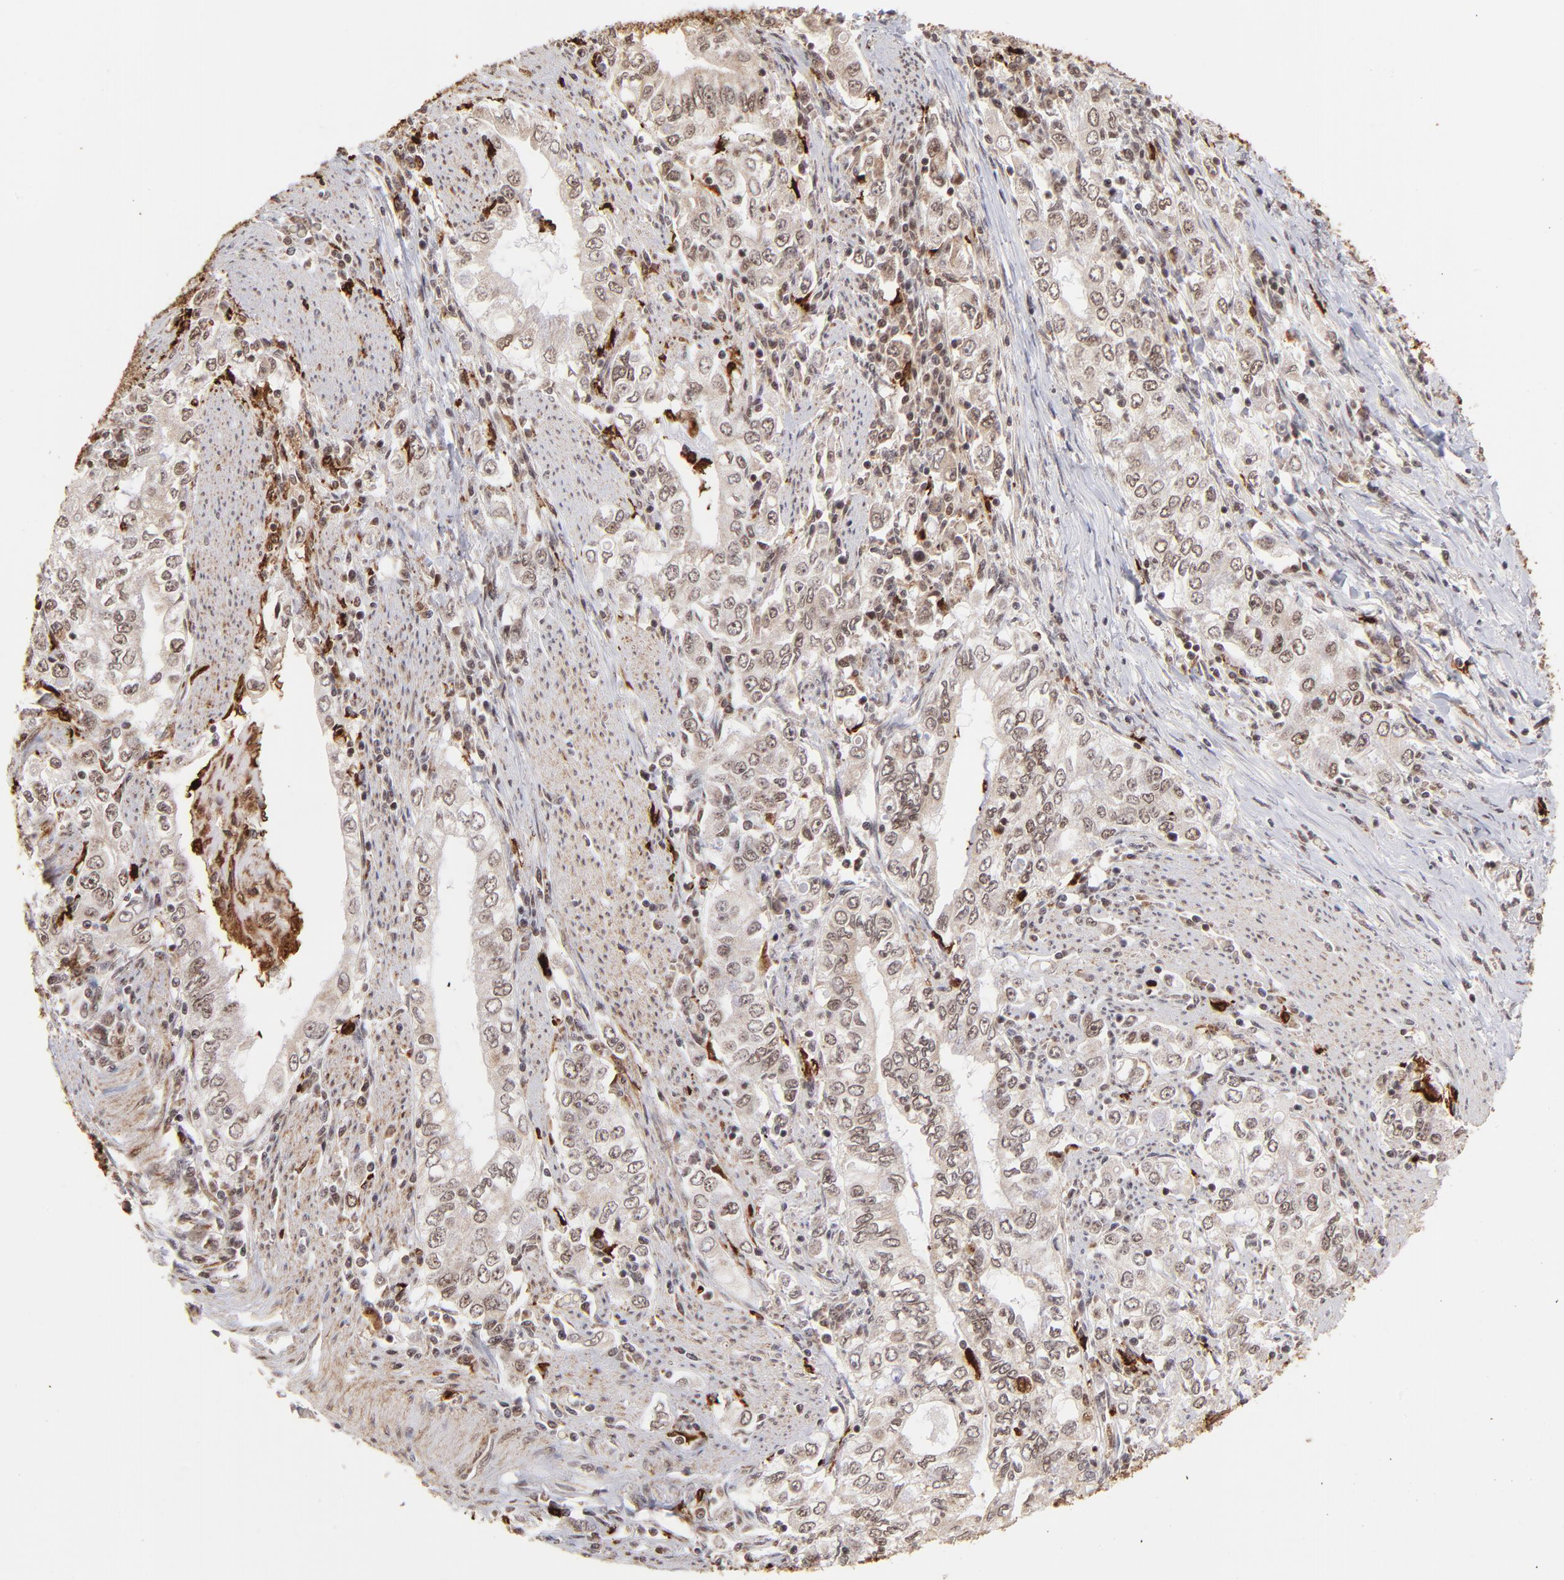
{"staining": {"intensity": "weak", "quantity": ">75%", "location": "cytoplasmic/membranous,nuclear"}, "tissue": "stomach cancer", "cell_type": "Tumor cells", "image_type": "cancer", "snomed": [{"axis": "morphology", "description": "Adenocarcinoma, NOS"}, {"axis": "topography", "description": "Stomach, lower"}], "caption": "The immunohistochemical stain shows weak cytoplasmic/membranous and nuclear positivity in tumor cells of adenocarcinoma (stomach) tissue.", "gene": "ZFX", "patient": {"sex": "female", "age": 72}}